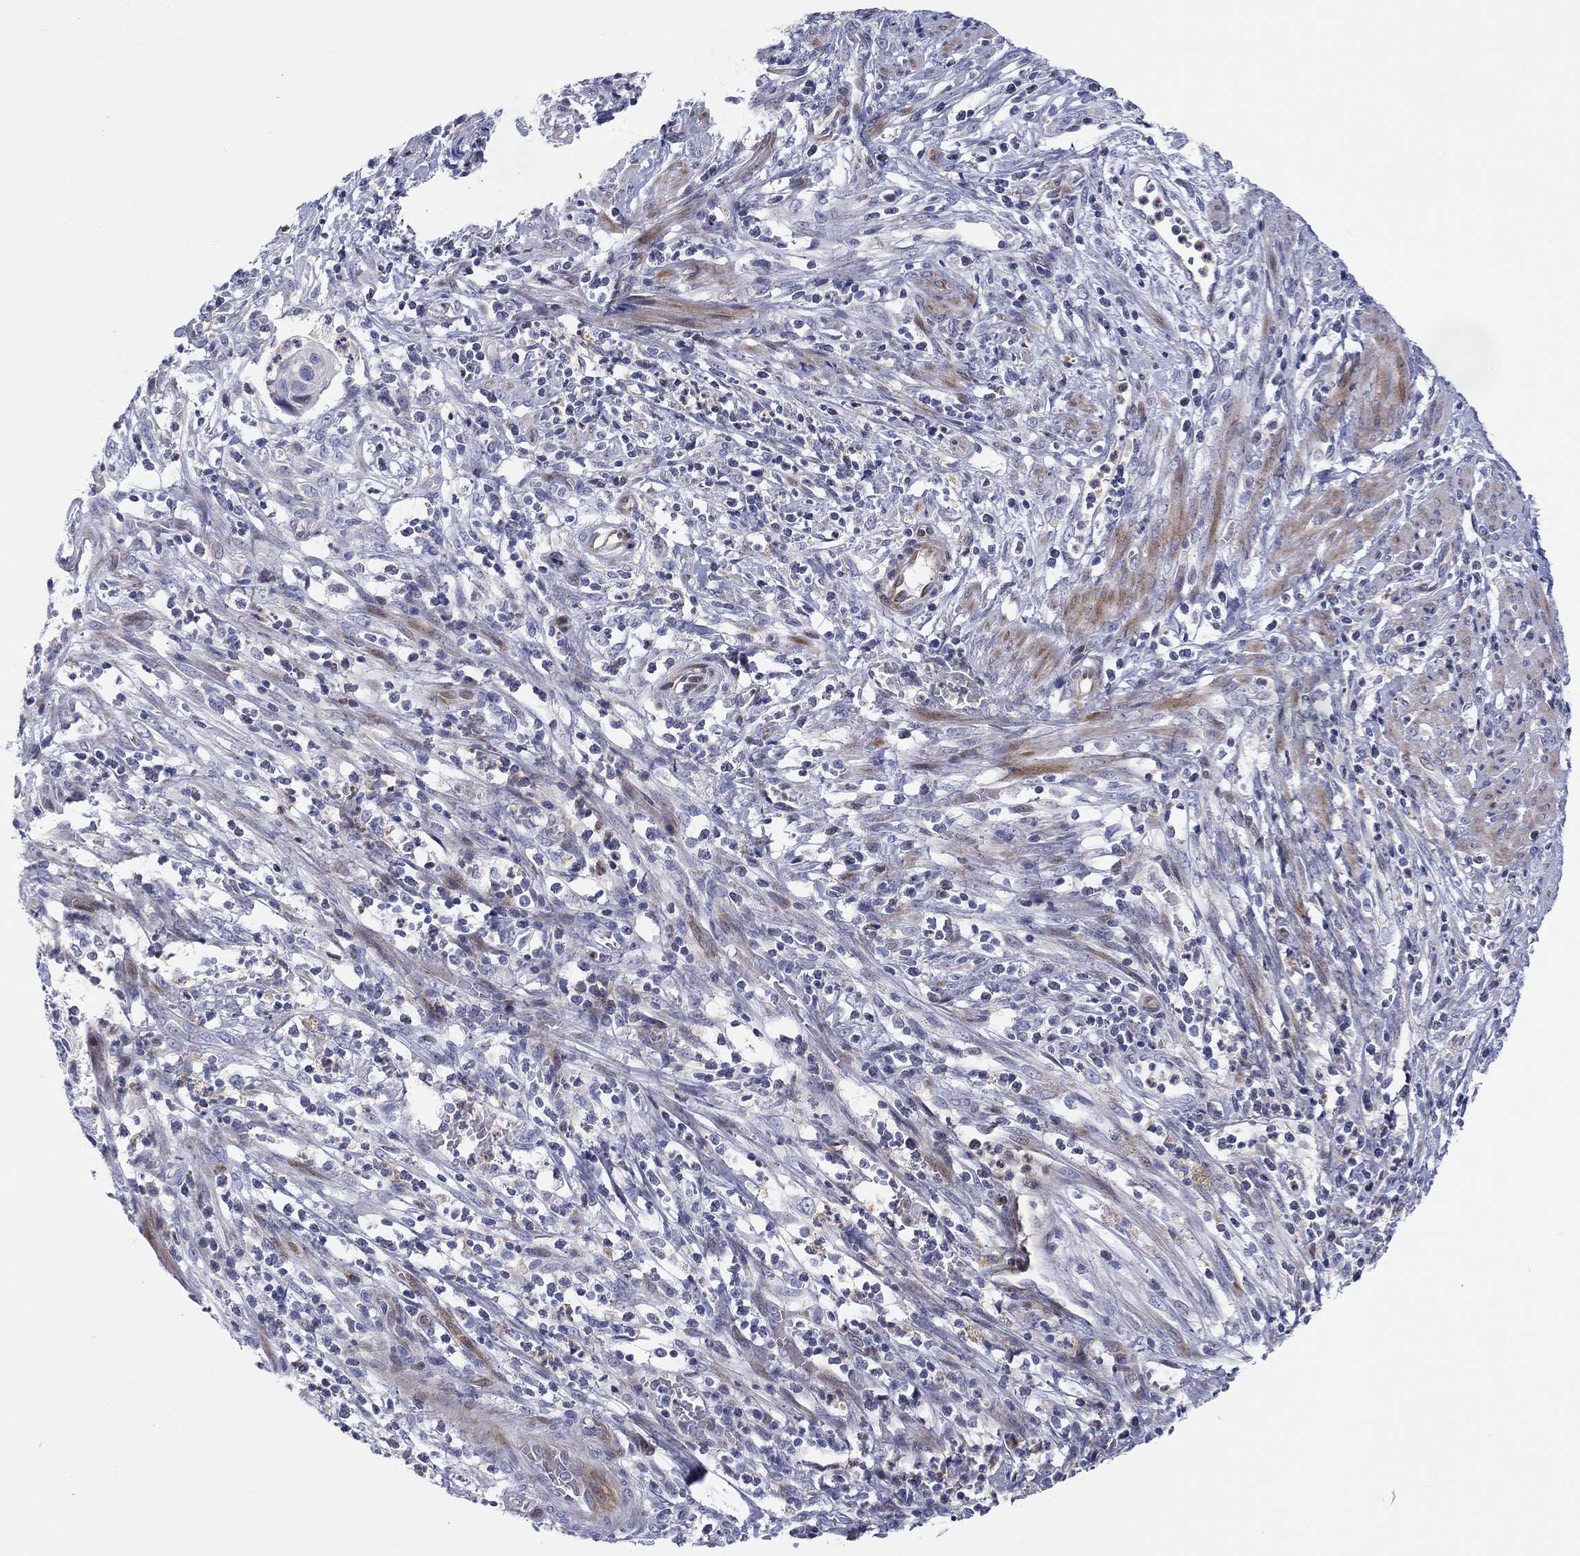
{"staining": {"intensity": "negative", "quantity": "none", "location": "none"}, "tissue": "cervical cancer", "cell_type": "Tumor cells", "image_type": "cancer", "snomed": [{"axis": "morphology", "description": "Squamous cell carcinoma, NOS"}, {"axis": "topography", "description": "Cervix"}], "caption": "Tumor cells are negative for protein expression in human squamous cell carcinoma (cervical).", "gene": "ARHGAP36", "patient": {"sex": "female", "age": 70}}